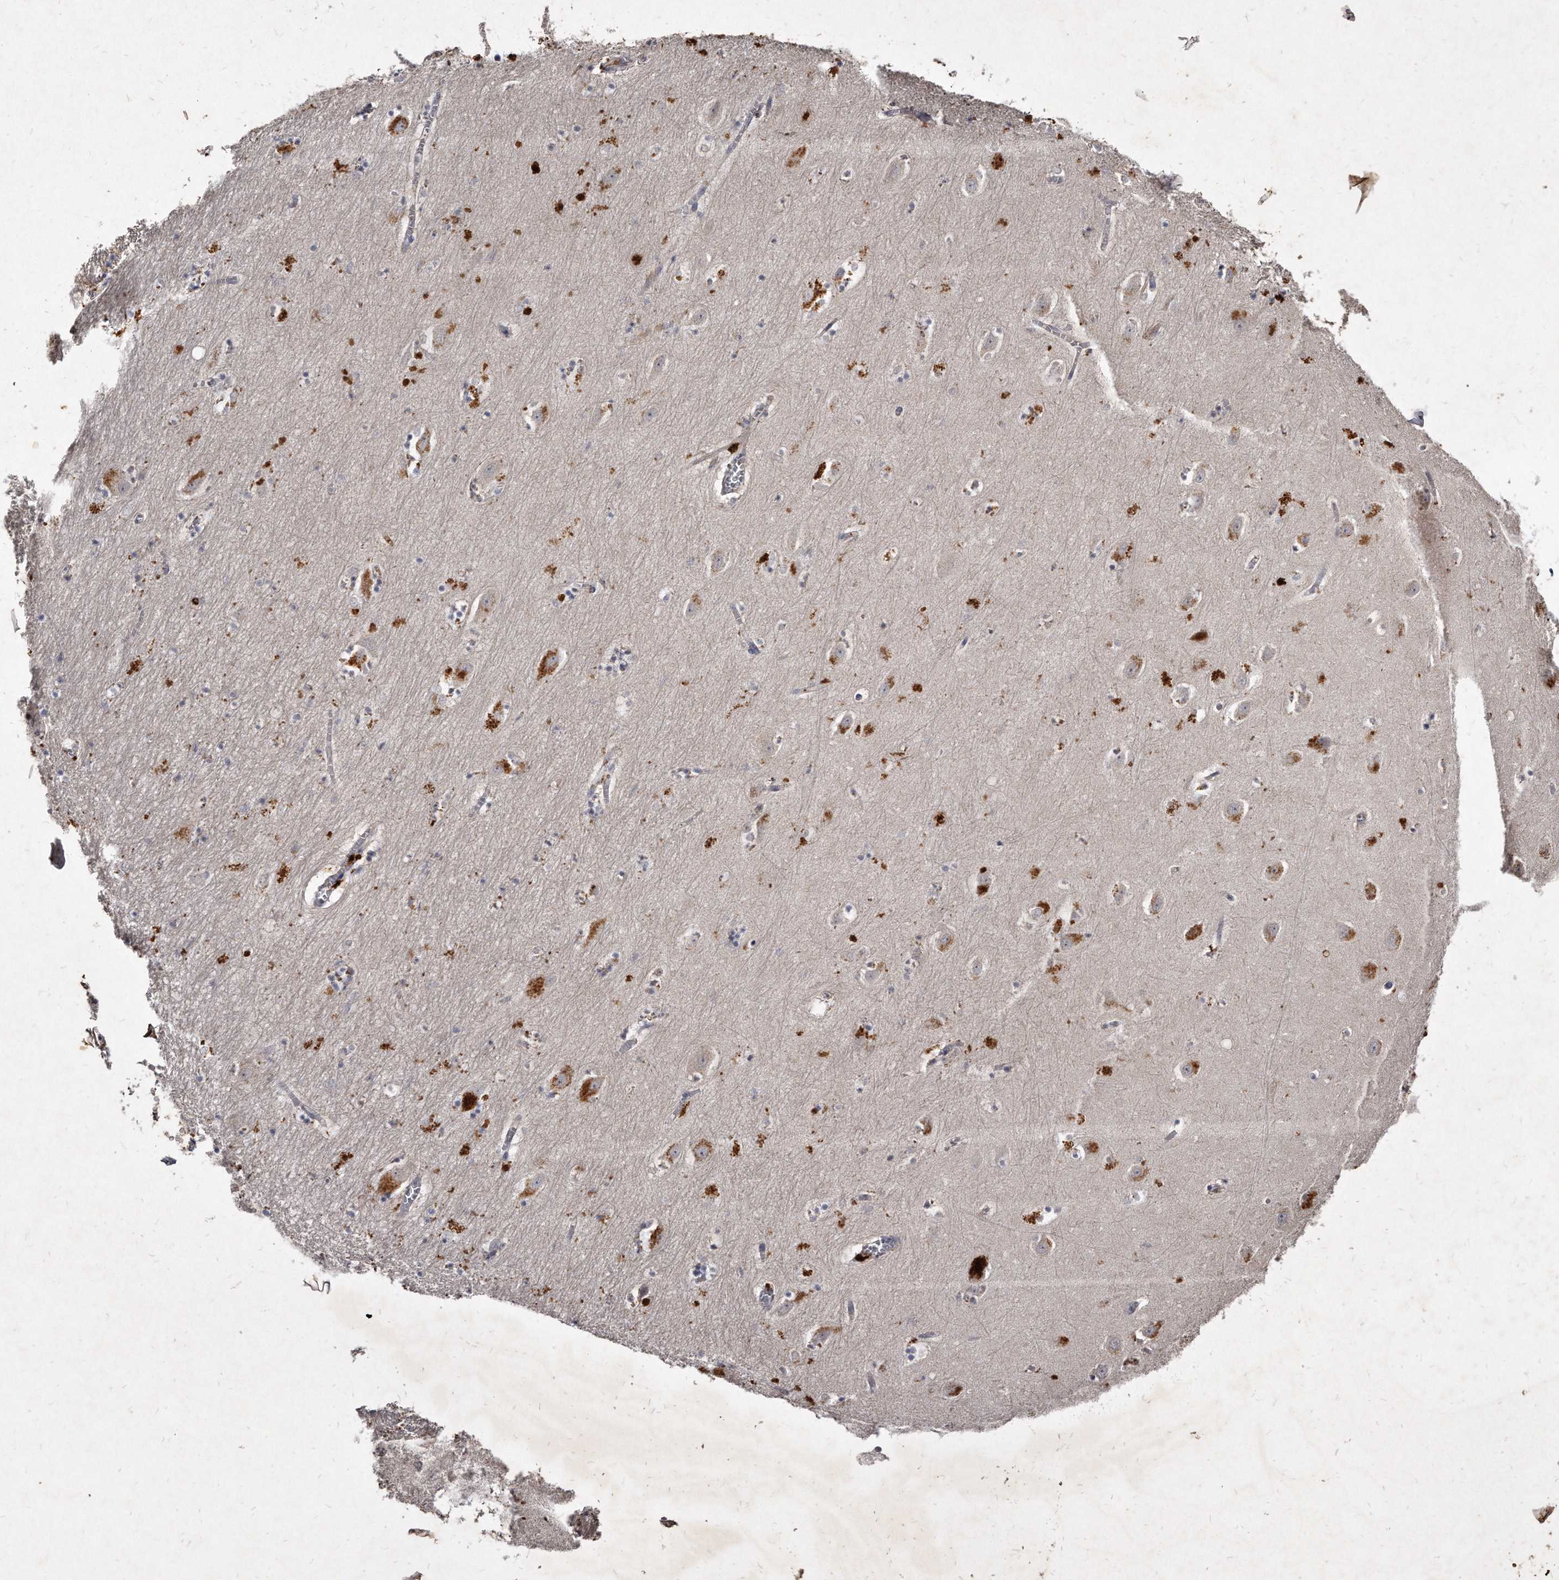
{"staining": {"intensity": "negative", "quantity": "none", "location": "none"}, "tissue": "hippocampus", "cell_type": "Glial cells", "image_type": "normal", "snomed": [{"axis": "morphology", "description": "Normal tissue, NOS"}, {"axis": "topography", "description": "Hippocampus"}], "caption": "The photomicrograph displays no staining of glial cells in benign hippocampus. Brightfield microscopy of immunohistochemistry stained with DAB (brown) and hematoxylin (blue), captured at high magnification.", "gene": "KLHDC3", "patient": {"sex": "female", "age": 64}}